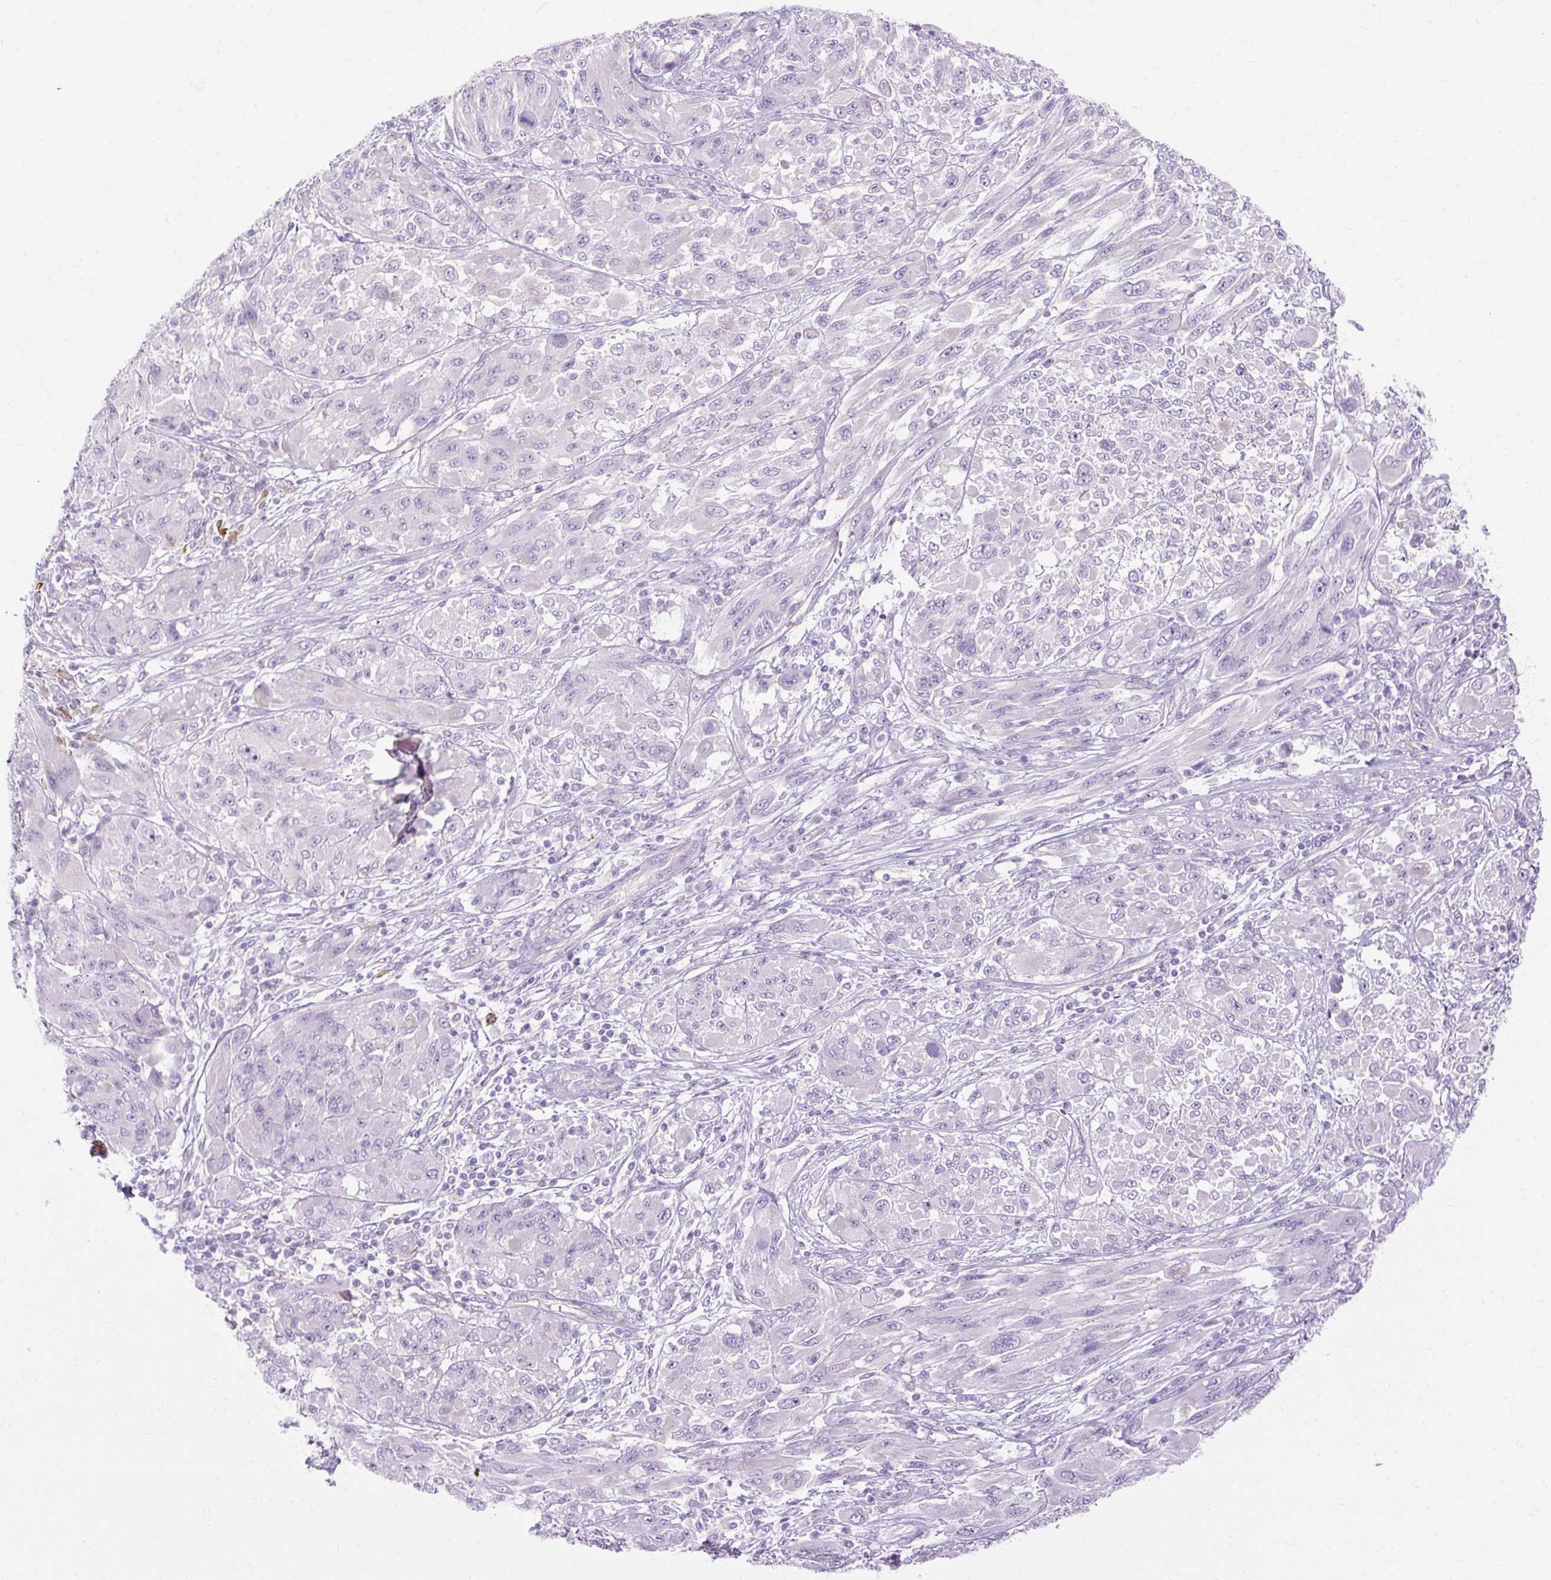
{"staining": {"intensity": "negative", "quantity": "none", "location": "none"}, "tissue": "melanoma", "cell_type": "Tumor cells", "image_type": "cancer", "snomed": [{"axis": "morphology", "description": "Malignant melanoma, NOS"}, {"axis": "topography", "description": "Skin"}], "caption": "Tumor cells show no significant positivity in melanoma.", "gene": "HSD11B1", "patient": {"sex": "female", "age": 91}}